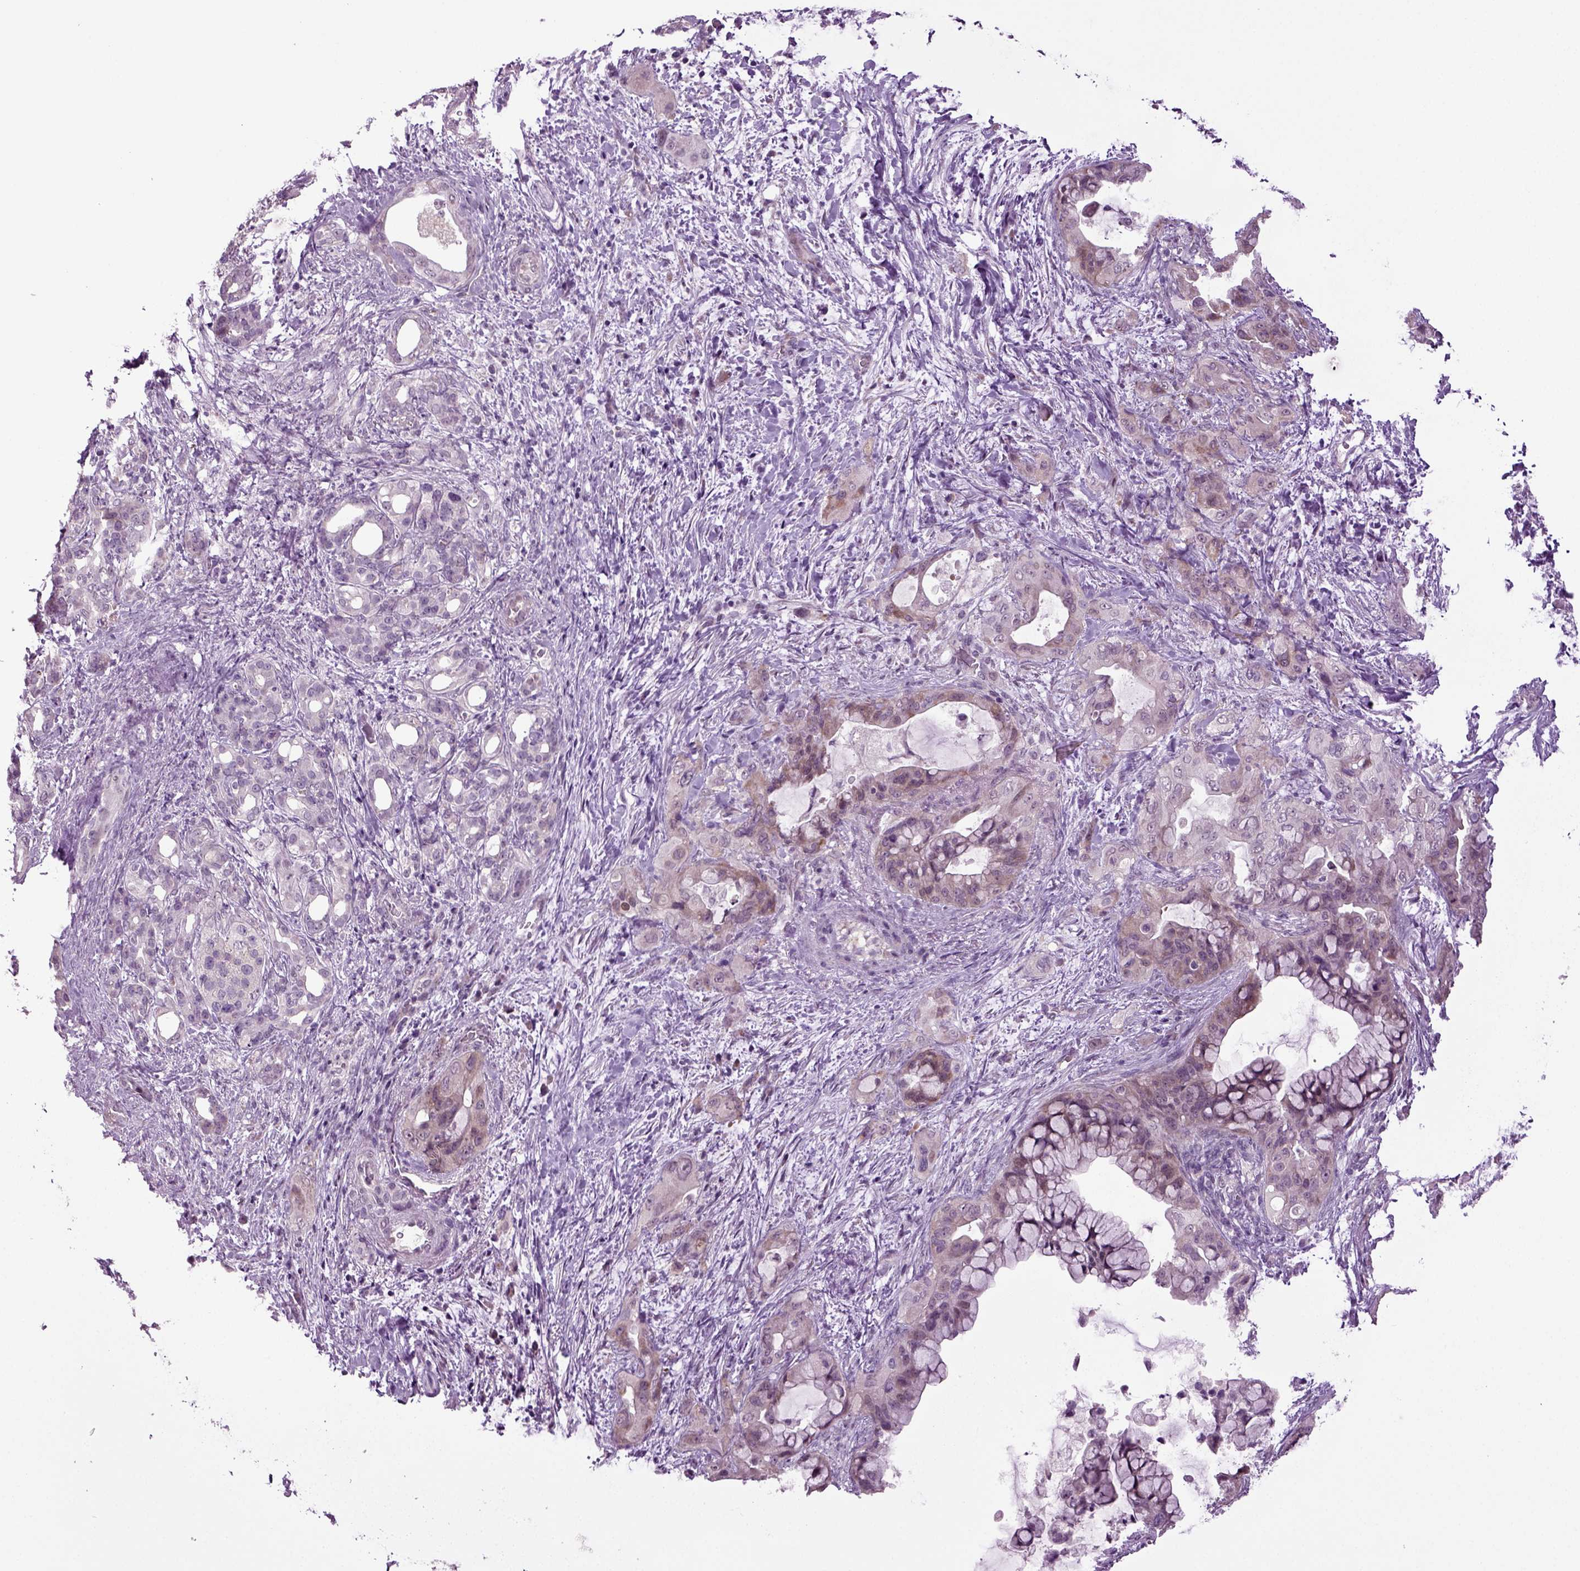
{"staining": {"intensity": "moderate", "quantity": "<25%", "location": "cytoplasmic/membranous"}, "tissue": "pancreatic cancer", "cell_type": "Tumor cells", "image_type": "cancer", "snomed": [{"axis": "morphology", "description": "Adenocarcinoma, NOS"}, {"axis": "topography", "description": "Pancreas"}], "caption": "Human adenocarcinoma (pancreatic) stained with a brown dye shows moderate cytoplasmic/membranous positive expression in approximately <25% of tumor cells.", "gene": "PLCH2", "patient": {"sex": "male", "age": 71}}